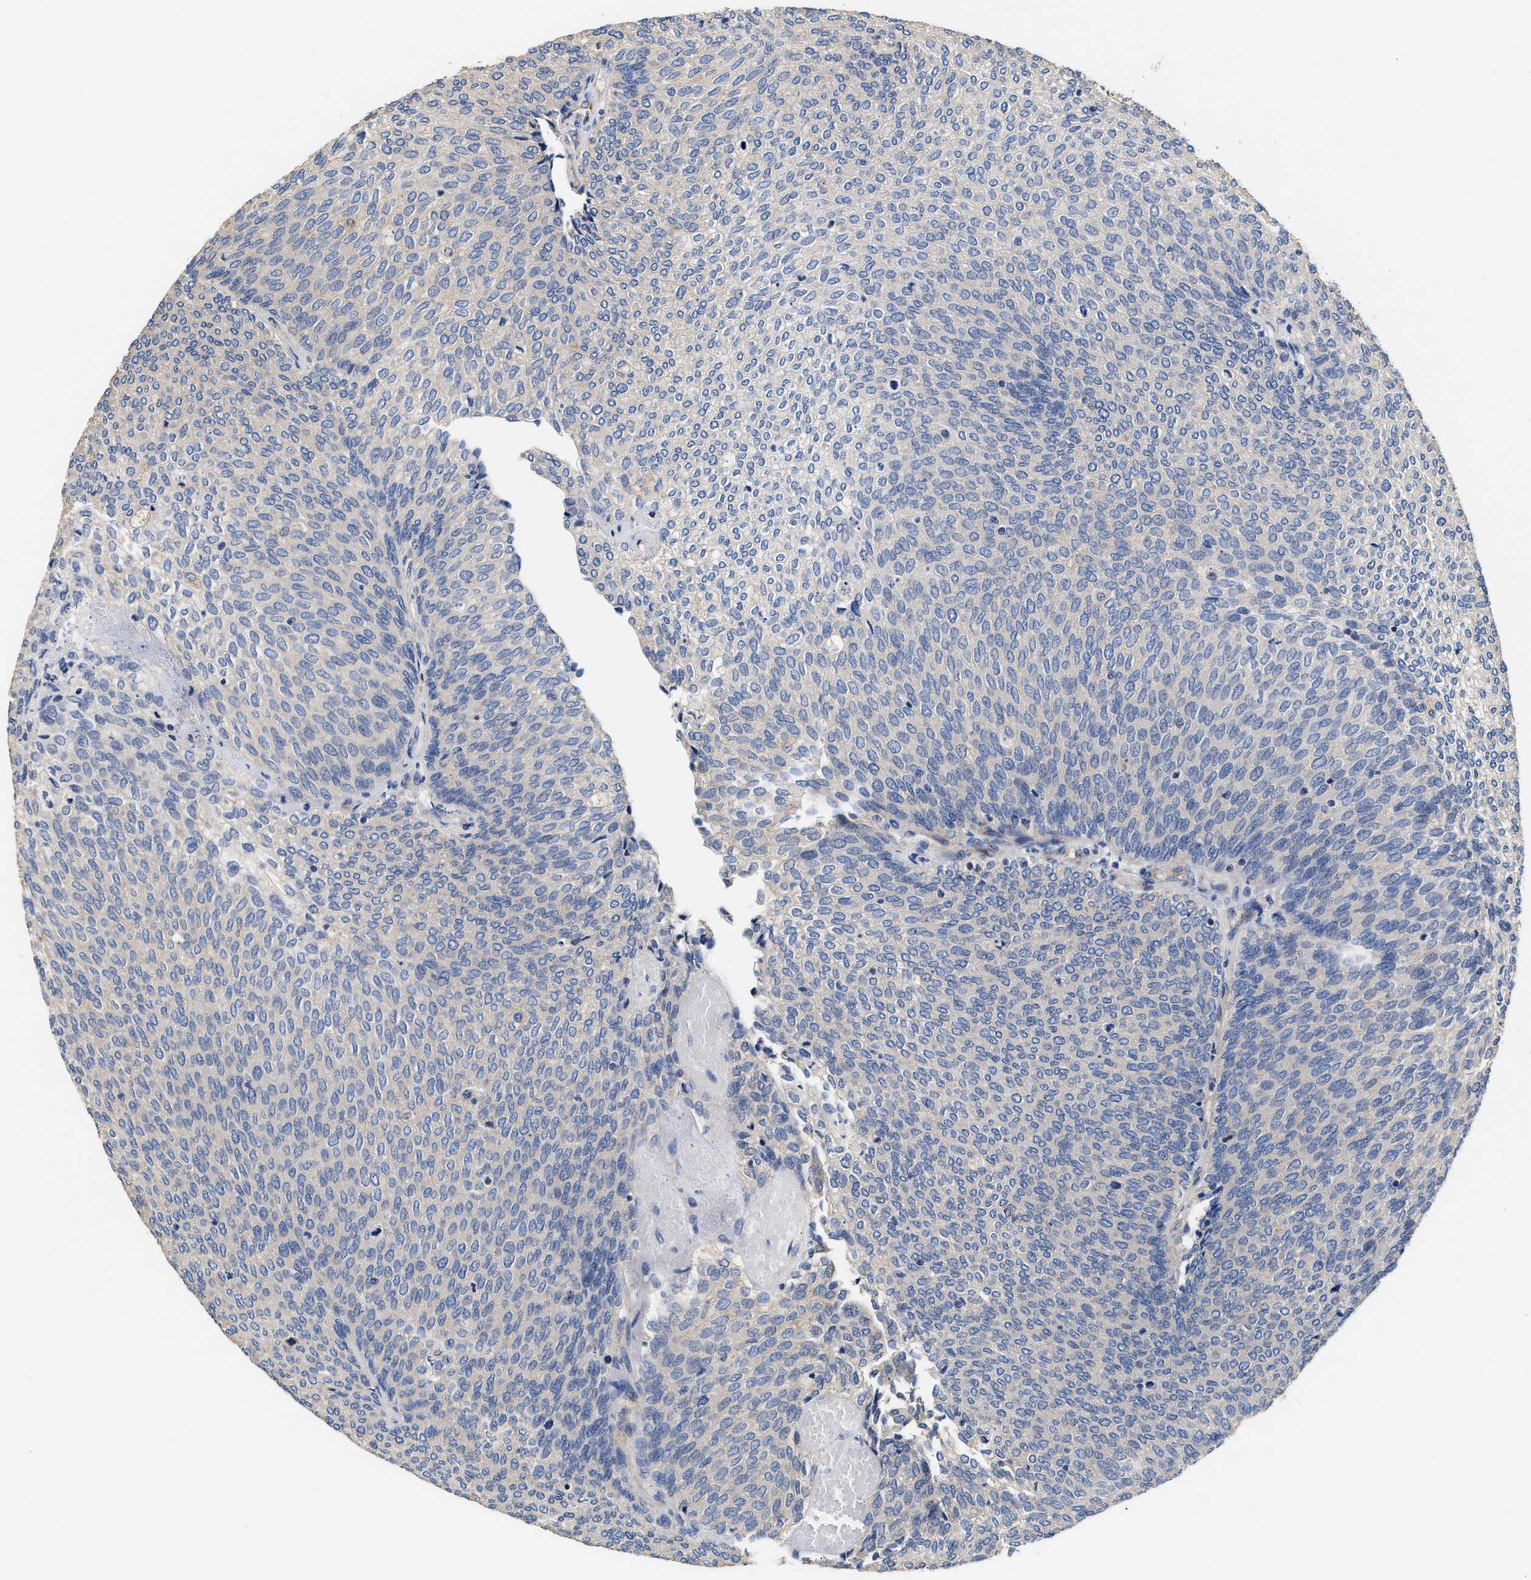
{"staining": {"intensity": "weak", "quantity": "<25%", "location": "cytoplasmic/membranous"}, "tissue": "urothelial cancer", "cell_type": "Tumor cells", "image_type": "cancer", "snomed": [{"axis": "morphology", "description": "Urothelial carcinoma, Low grade"}, {"axis": "topography", "description": "Urinary bladder"}], "caption": "Micrograph shows no significant protein expression in tumor cells of urothelial carcinoma (low-grade).", "gene": "KLB", "patient": {"sex": "female", "age": 79}}